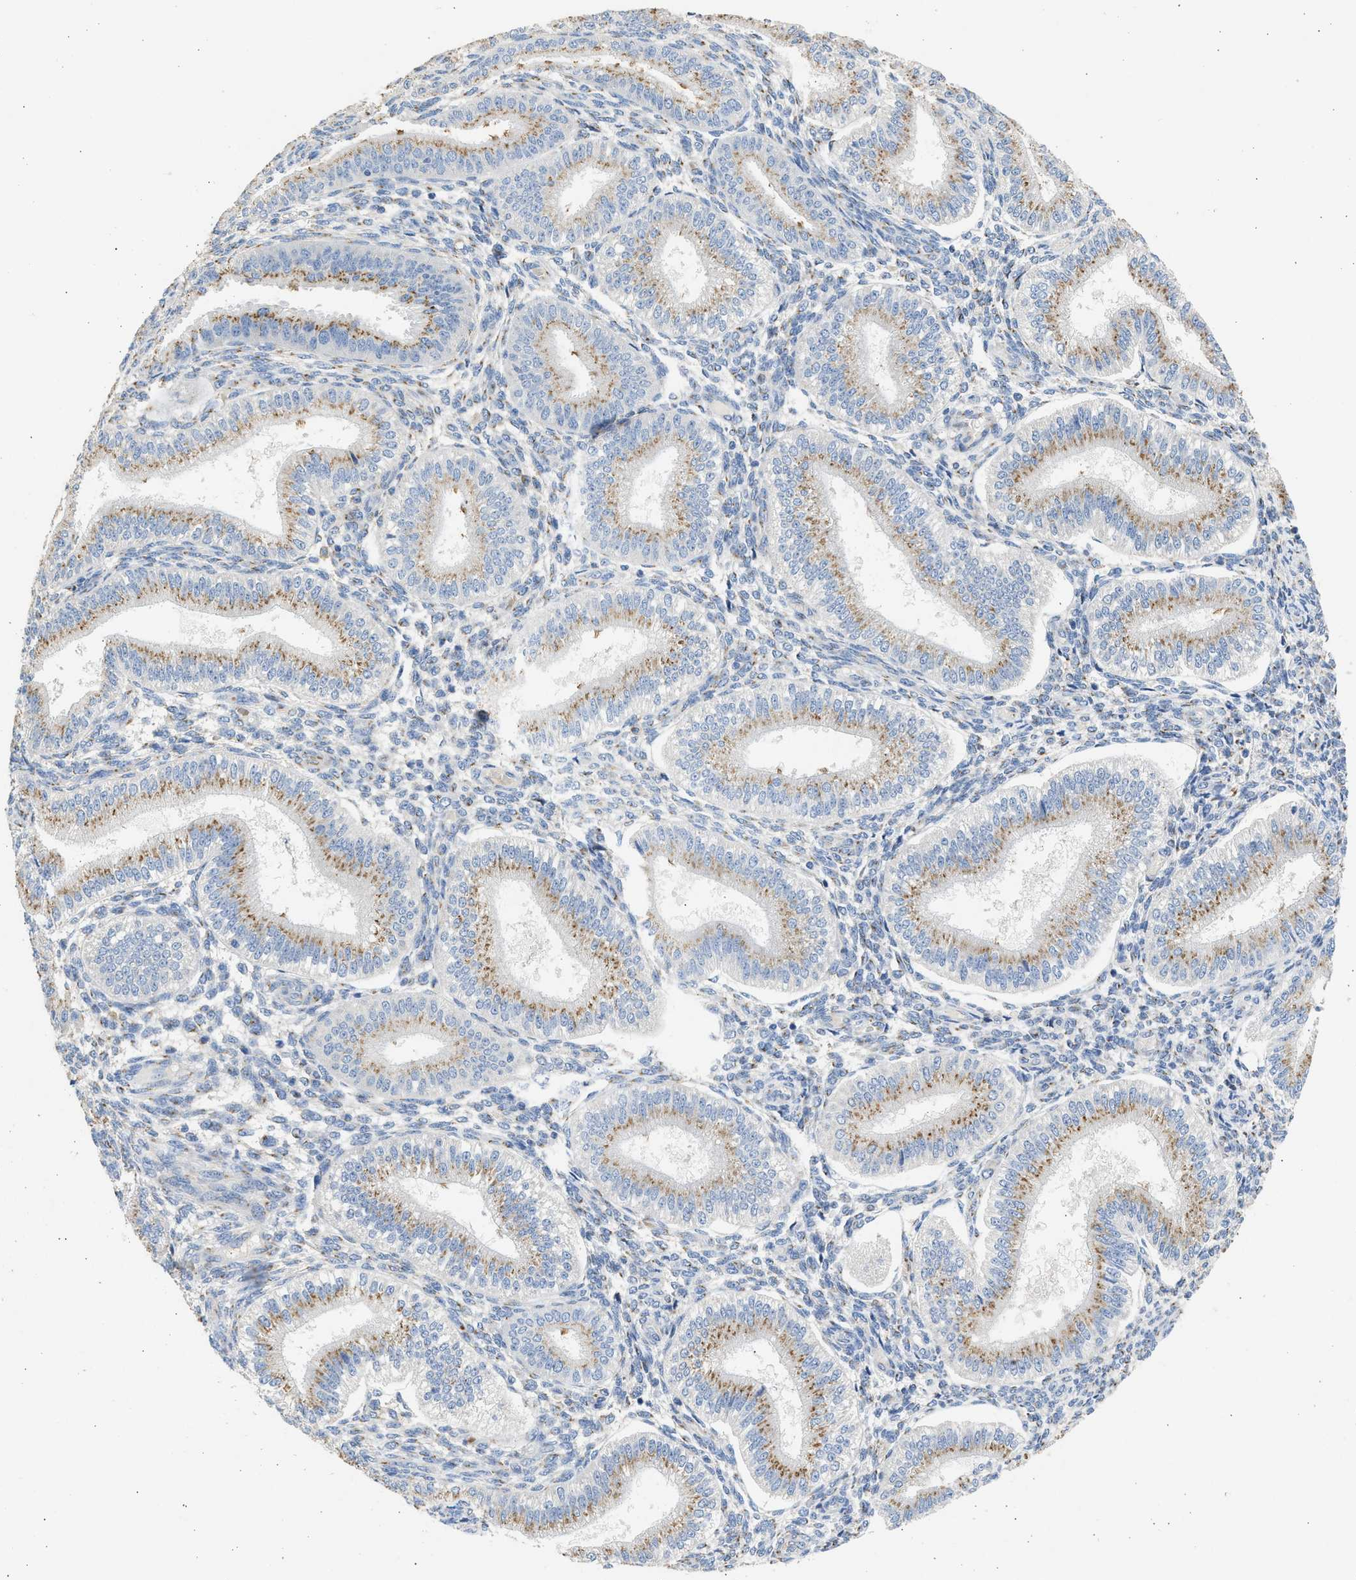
{"staining": {"intensity": "negative", "quantity": "none", "location": "none"}, "tissue": "endometrium", "cell_type": "Cells in endometrial stroma", "image_type": "normal", "snomed": [{"axis": "morphology", "description": "Normal tissue, NOS"}, {"axis": "topography", "description": "Endometrium"}], "caption": "The image reveals no staining of cells in endometrial stroma in normal endometrium.", "gene": "IPO8", "patient": {"sex": "female", "age": 39}}